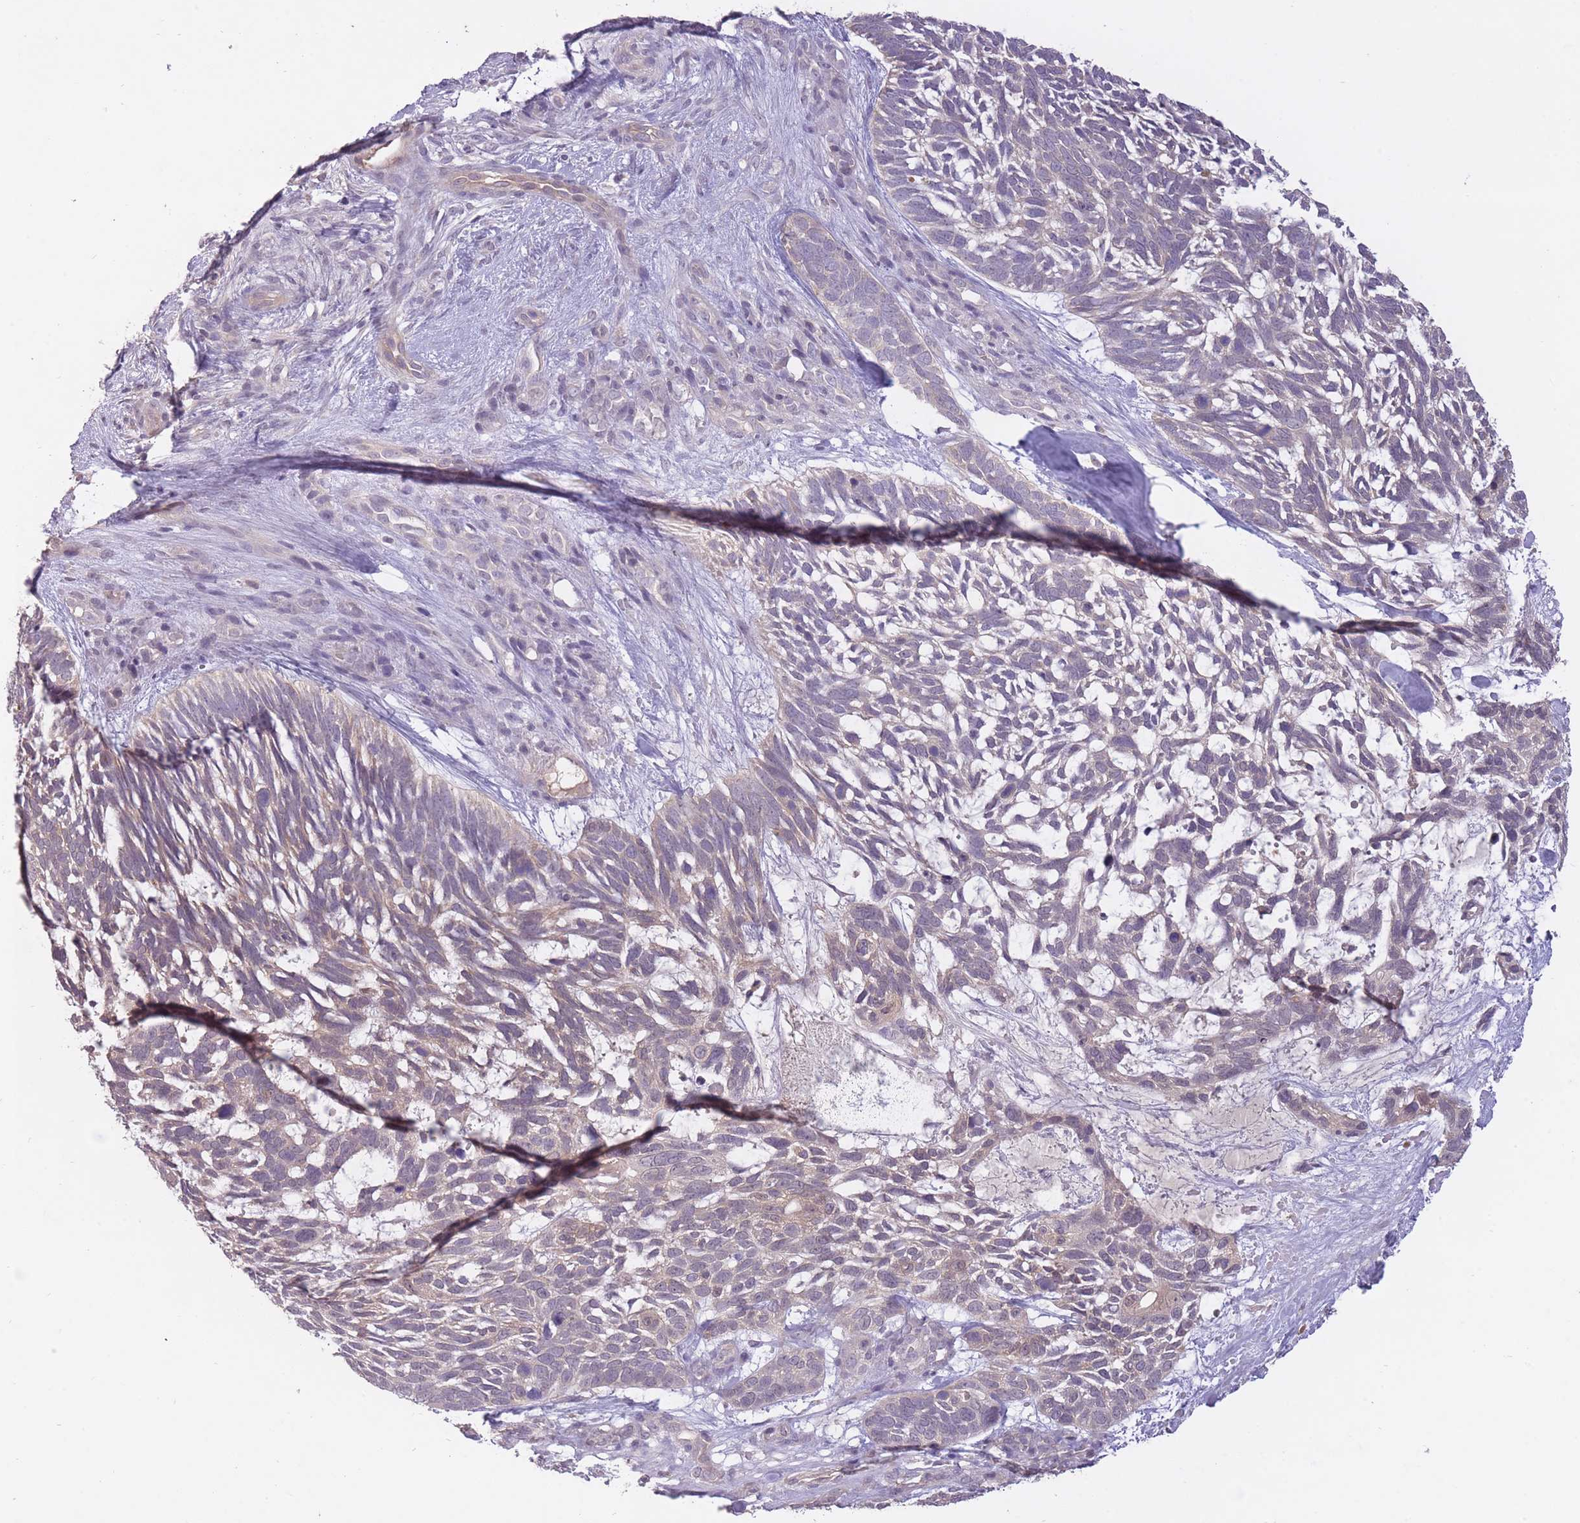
{"staining": {"intensity": "weak", "quantity": "<25%", "location": "cytoplasmic/membranous"}, "tissue": "skin cancer", "cell_type": "Tumor cells", "image_type": "cancer", "snomed": [{"axis": "morphology", "description": "Basal cell carcinoma"}, {"axis": "topography", "description": "Skin"}], "caption": "Immunohistochemistry (IHC) image of human skin basal cell carcinoma stained for a protein (brown), which reveals no expression in tumor cells.", "gene": "LRATD2", "patient": {"sex": "male", "age": 88}}